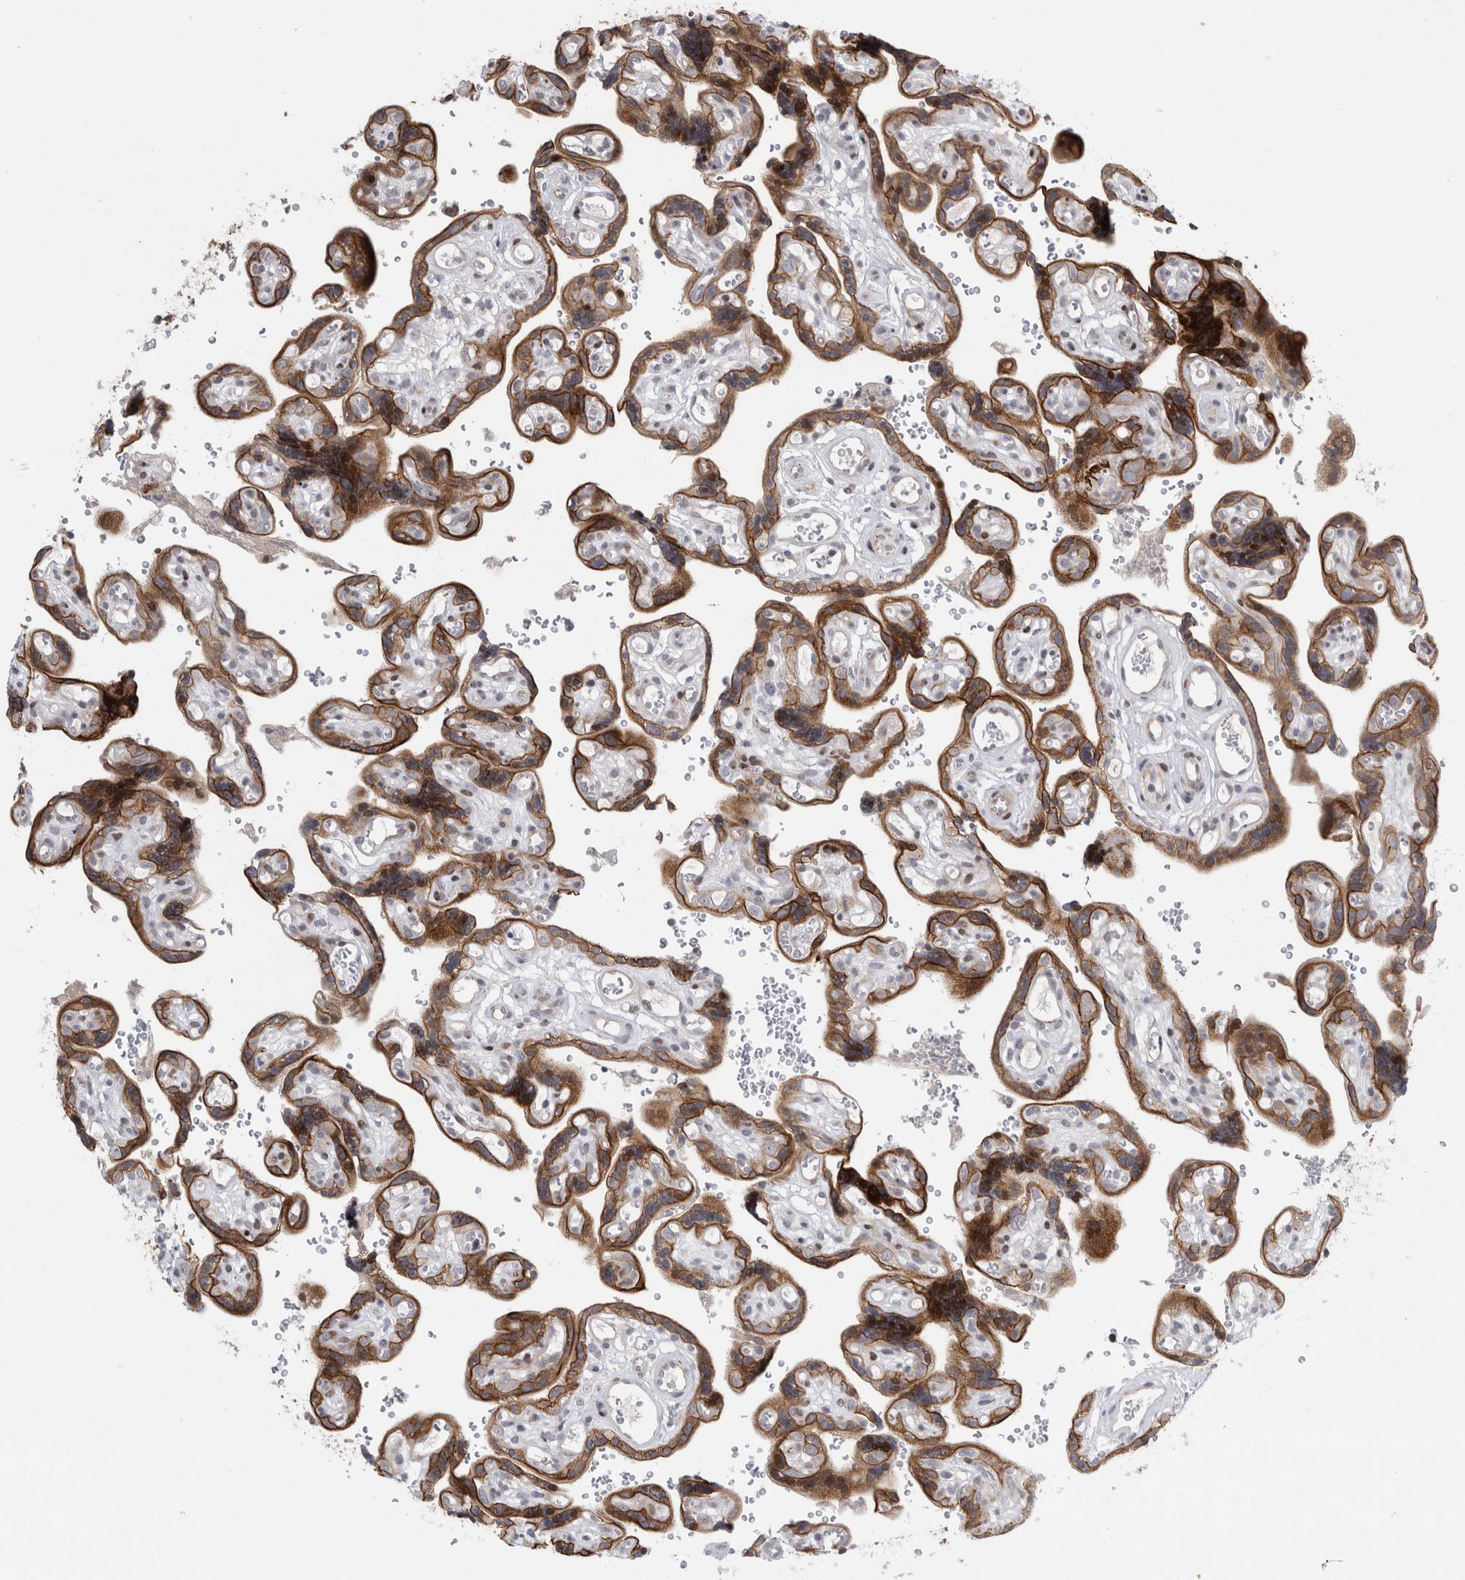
{"staining": {"intensity": "strong", "quantity": ">75%", "location": "cytoplasmic/membranous"}, "tissue": "placenta", "cell_type": "Decidual cells", "image_type": "normal", "snomed": [{"axis": "morphology", "description": "Normal tissue, NOS"}, {"axis": "topography", "description": "Placenta"}], "caption": "Immunohistochemical staining of normal placenta exhibits >75% levels of strong cytoplasmic/membranous protein positivity in about >75% of decidual cells. (Stains: DAB in brown, nuclei in blue, Microscopy: brightfield microscopy at high magnification).", "gene": "UTP25", "patient": {"sex": "female", "age": 30}}